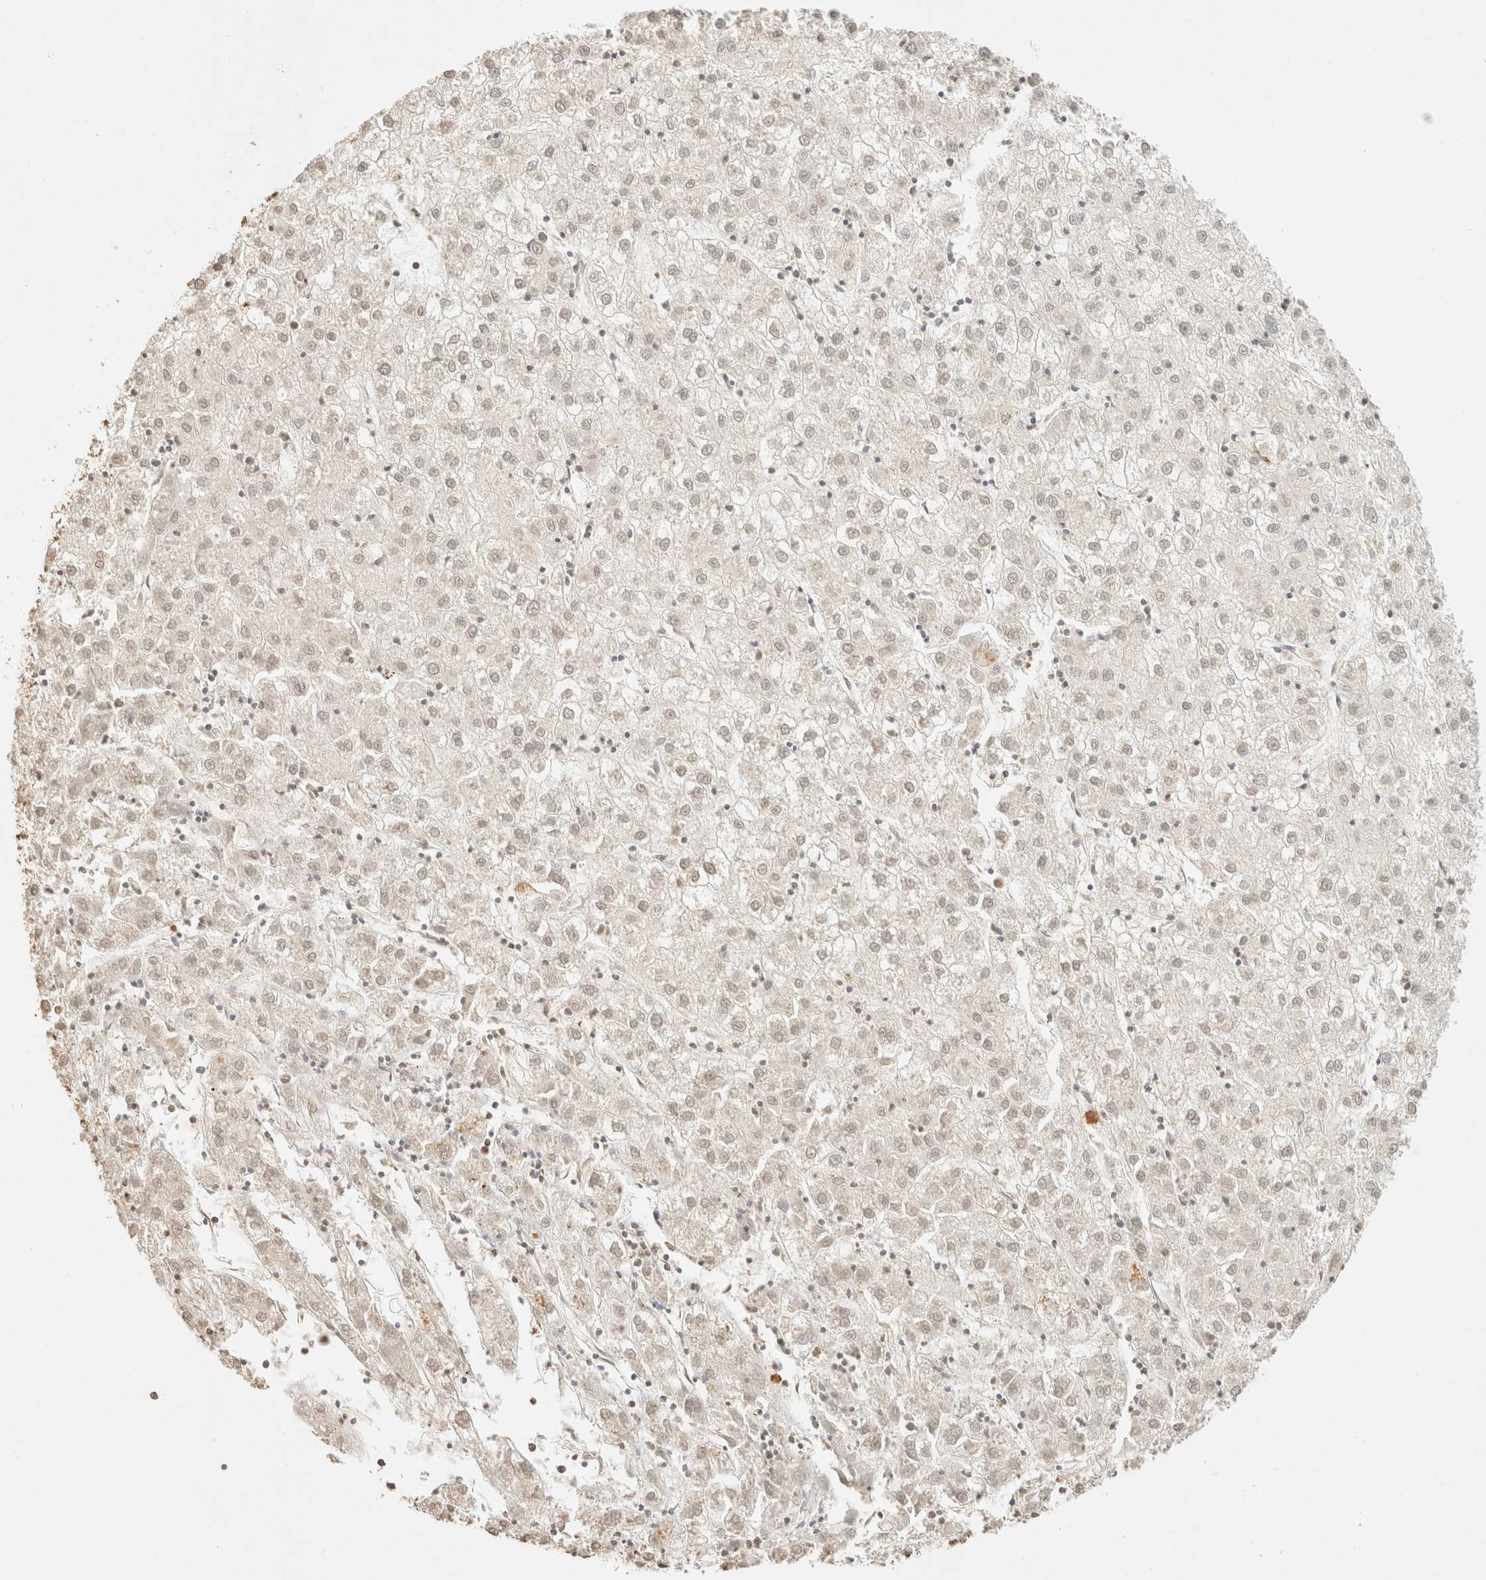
{"staining": {"intensity": "weak", "quantity": "<25%", "location": "nuclear"}, "tissue": "liver cancer", "cell_type": "Tumor cells", "image_type": "cancer", "snomed": [{"axis": "morphology", "description": "Carcinoma, Hepatocellular, NOS"}, {"axis": "topography", "description": "Liver"}], "caption": "Liver hepatocellular carcinoma was stained to show a protein in brown. There is no significant staining in tumor cells.", "gene": "S100A13", "patient": {"sex": "male", "age": 72}}